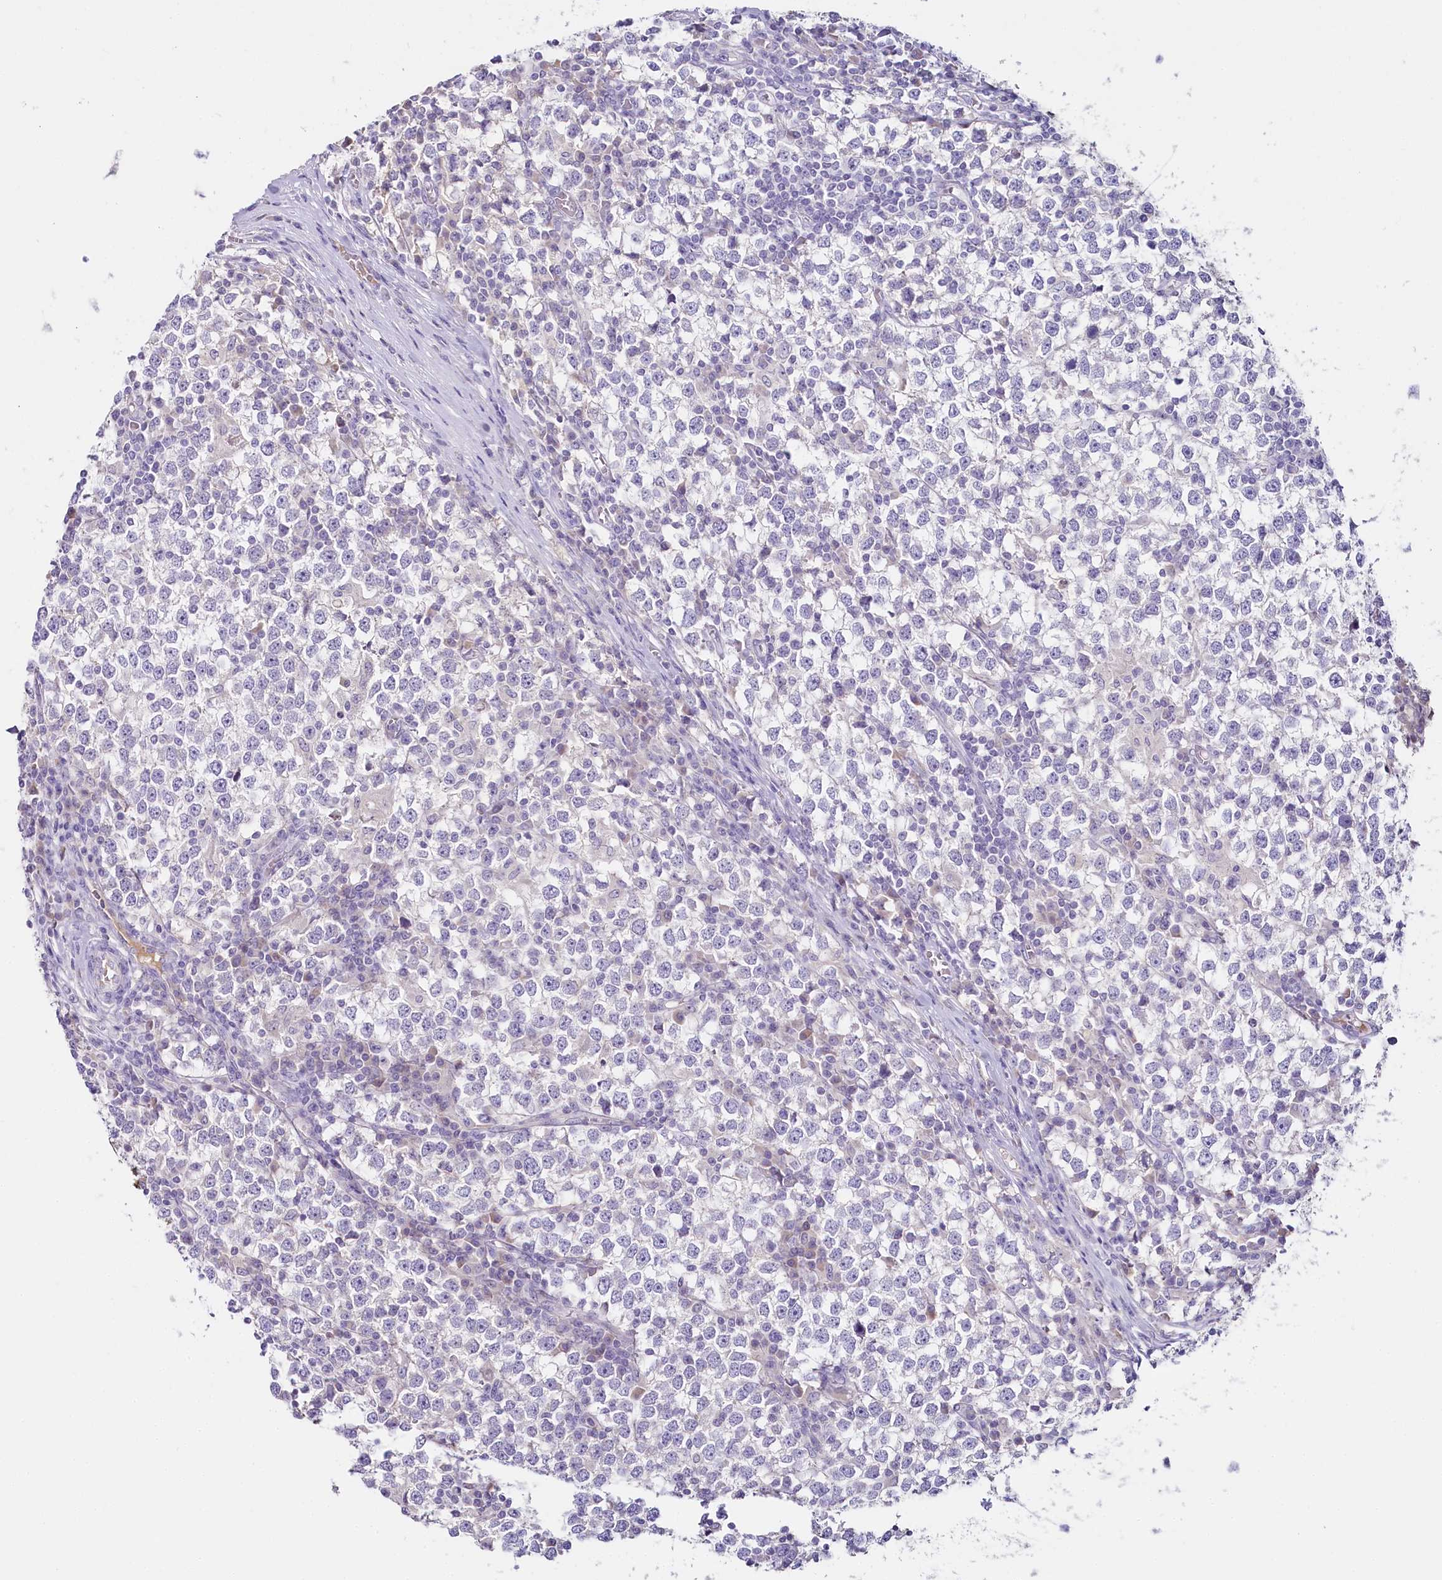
{"staining": {"intensity": "negative", "quantity": "none", "location": "none"}, "tissue": "testis cancer", "cell_type": "Tumor cells", "image_type": "cancer", "snomed": [{"axis": "morphology", "description": "Seminoma, NOS"}, {"axis": "topography", "description": "Testis"}], "caption": "High magnification brightfield microscopy of seminoma (testis) stained with DAB (3,3'-diaminobenzidine) (brown) and counterstained with hematoxylin (blue): tumor cells show no significant expression.", "gene": "HPD", "patient": {"sex": "male", "age": 65}}